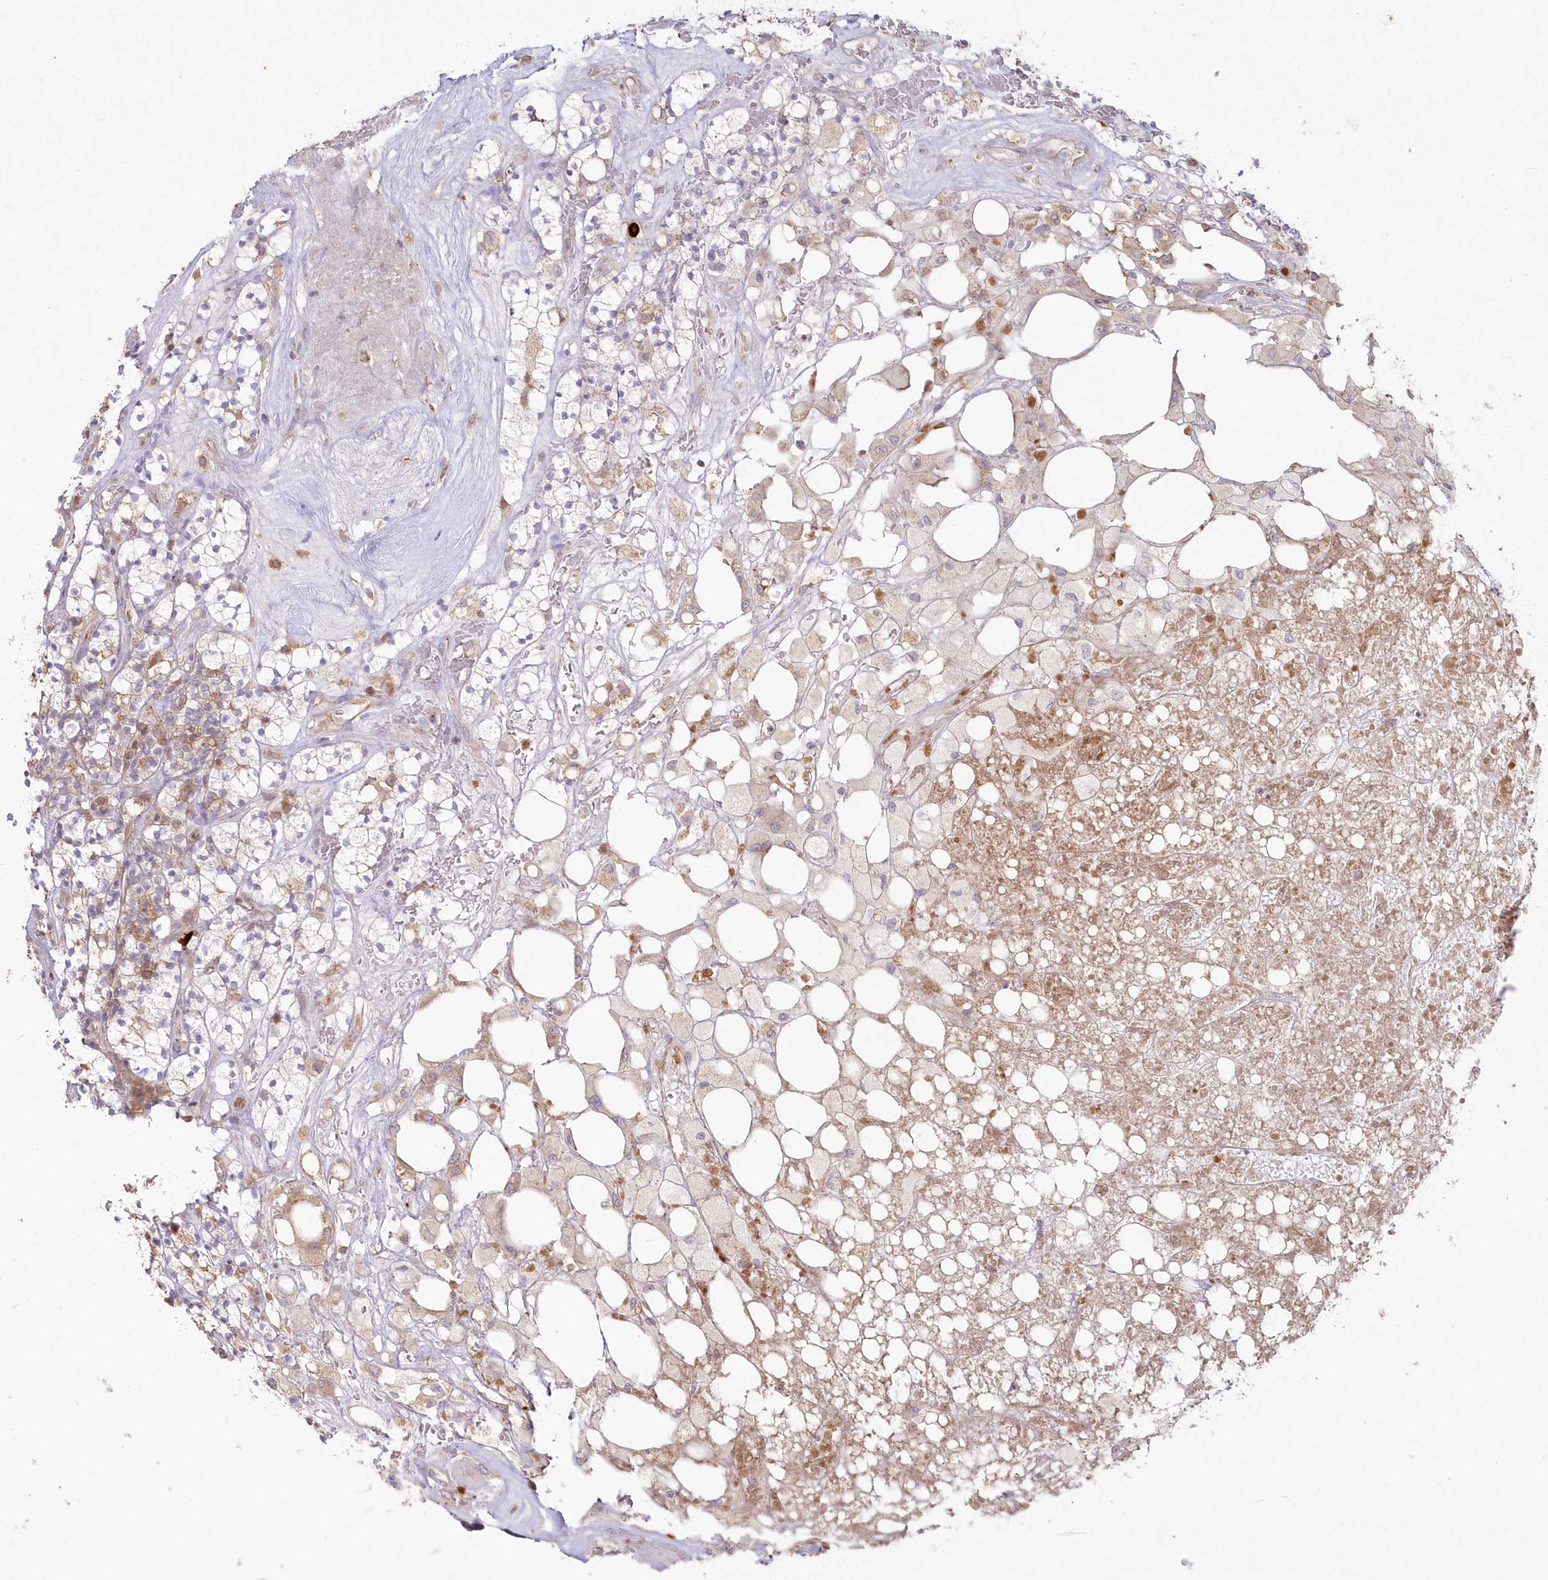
{"staining": {"intensity": "weak", "quantity": "25%-75%", "location": "cytoplasmic/membranous"}, "tissue": "renal cancer", "cell_type": "Tumor cells", "image_type": "cancer", "snomed": [{"axis": "morphology", "description": "Adenocarcinoma, NOS"}, {"axis": "topography", "description": "Kidney"}], "caption": "High-magnification brightfield microscopy of renal adenocarcinoma stained with DAB (brown) and counterstained with hematoxylin (blue). tumor cells exhibit weak cytoplasmic/membranous expression is appreciated in approximately25%-75% of cells. Immunohistochemistry (ihc) stains the protein of interest in brown and the nuclei are stained blue.", "gene": "ARSB", "patient": {"sex": "male", "age": 77}}